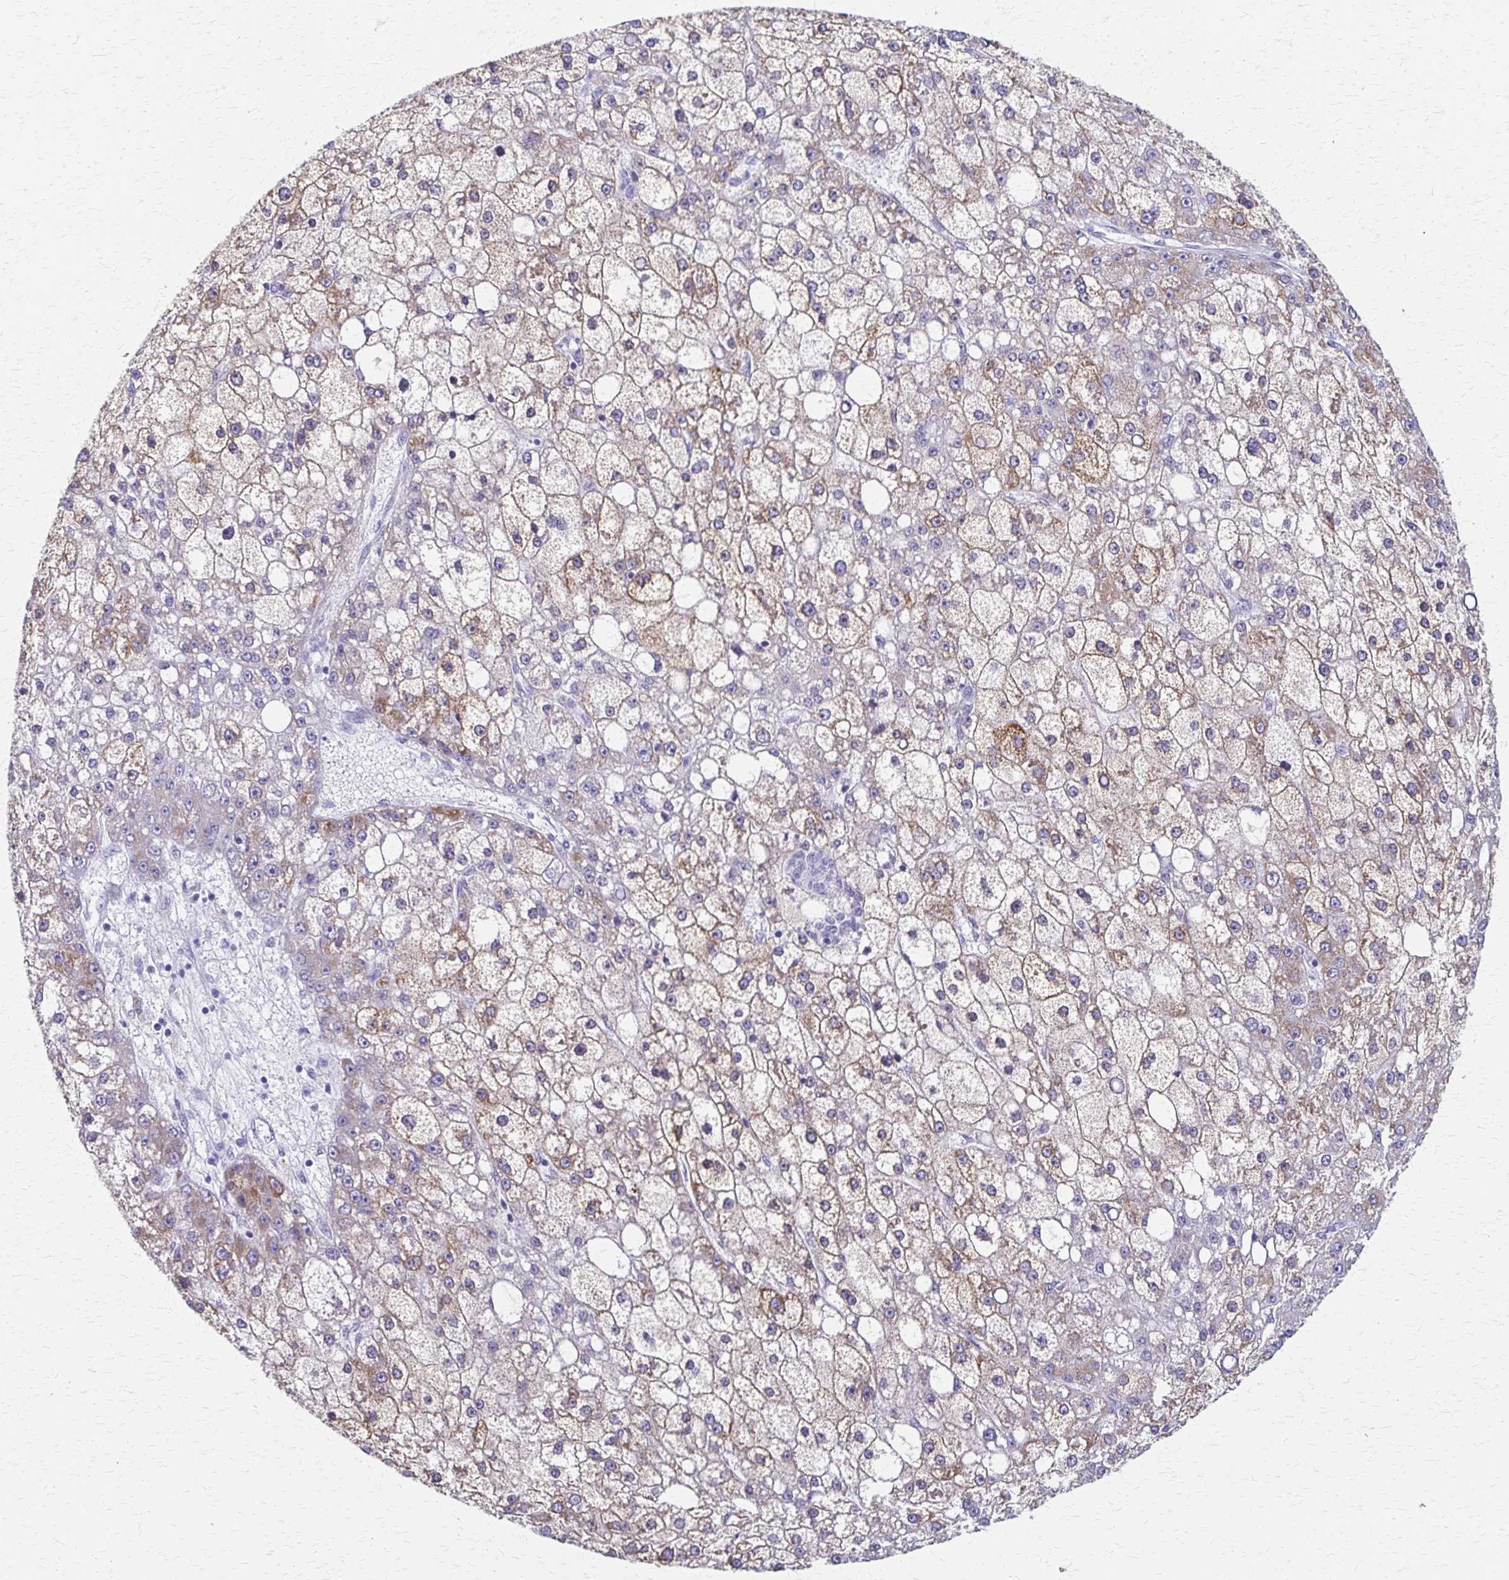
{"staining": {"intensity": "moderate", "quantity": "25%-75%", "location": "cytoplasmic/membranous"}, "tissue": "liver cancer", "cell_type": "Tumor cells", "image_type": "cancer", "snomed": [{"axis": "morphology", "description": "Carcinoma, Hepatocellular, NOS"}, {"axis": "topography", "description": "Liver"}], "caption": "Immunohistochemistry (IHC) histopathology image of human liver hepatocellular carcinoma stained for a protein (brown), which displays medium levels of moderate cytoplasmic/membranous expression in approximately 25%-75% of tumor cells.", "gene": "ZSCAN5B", "patient": {"sex": "male", "age": 67}}